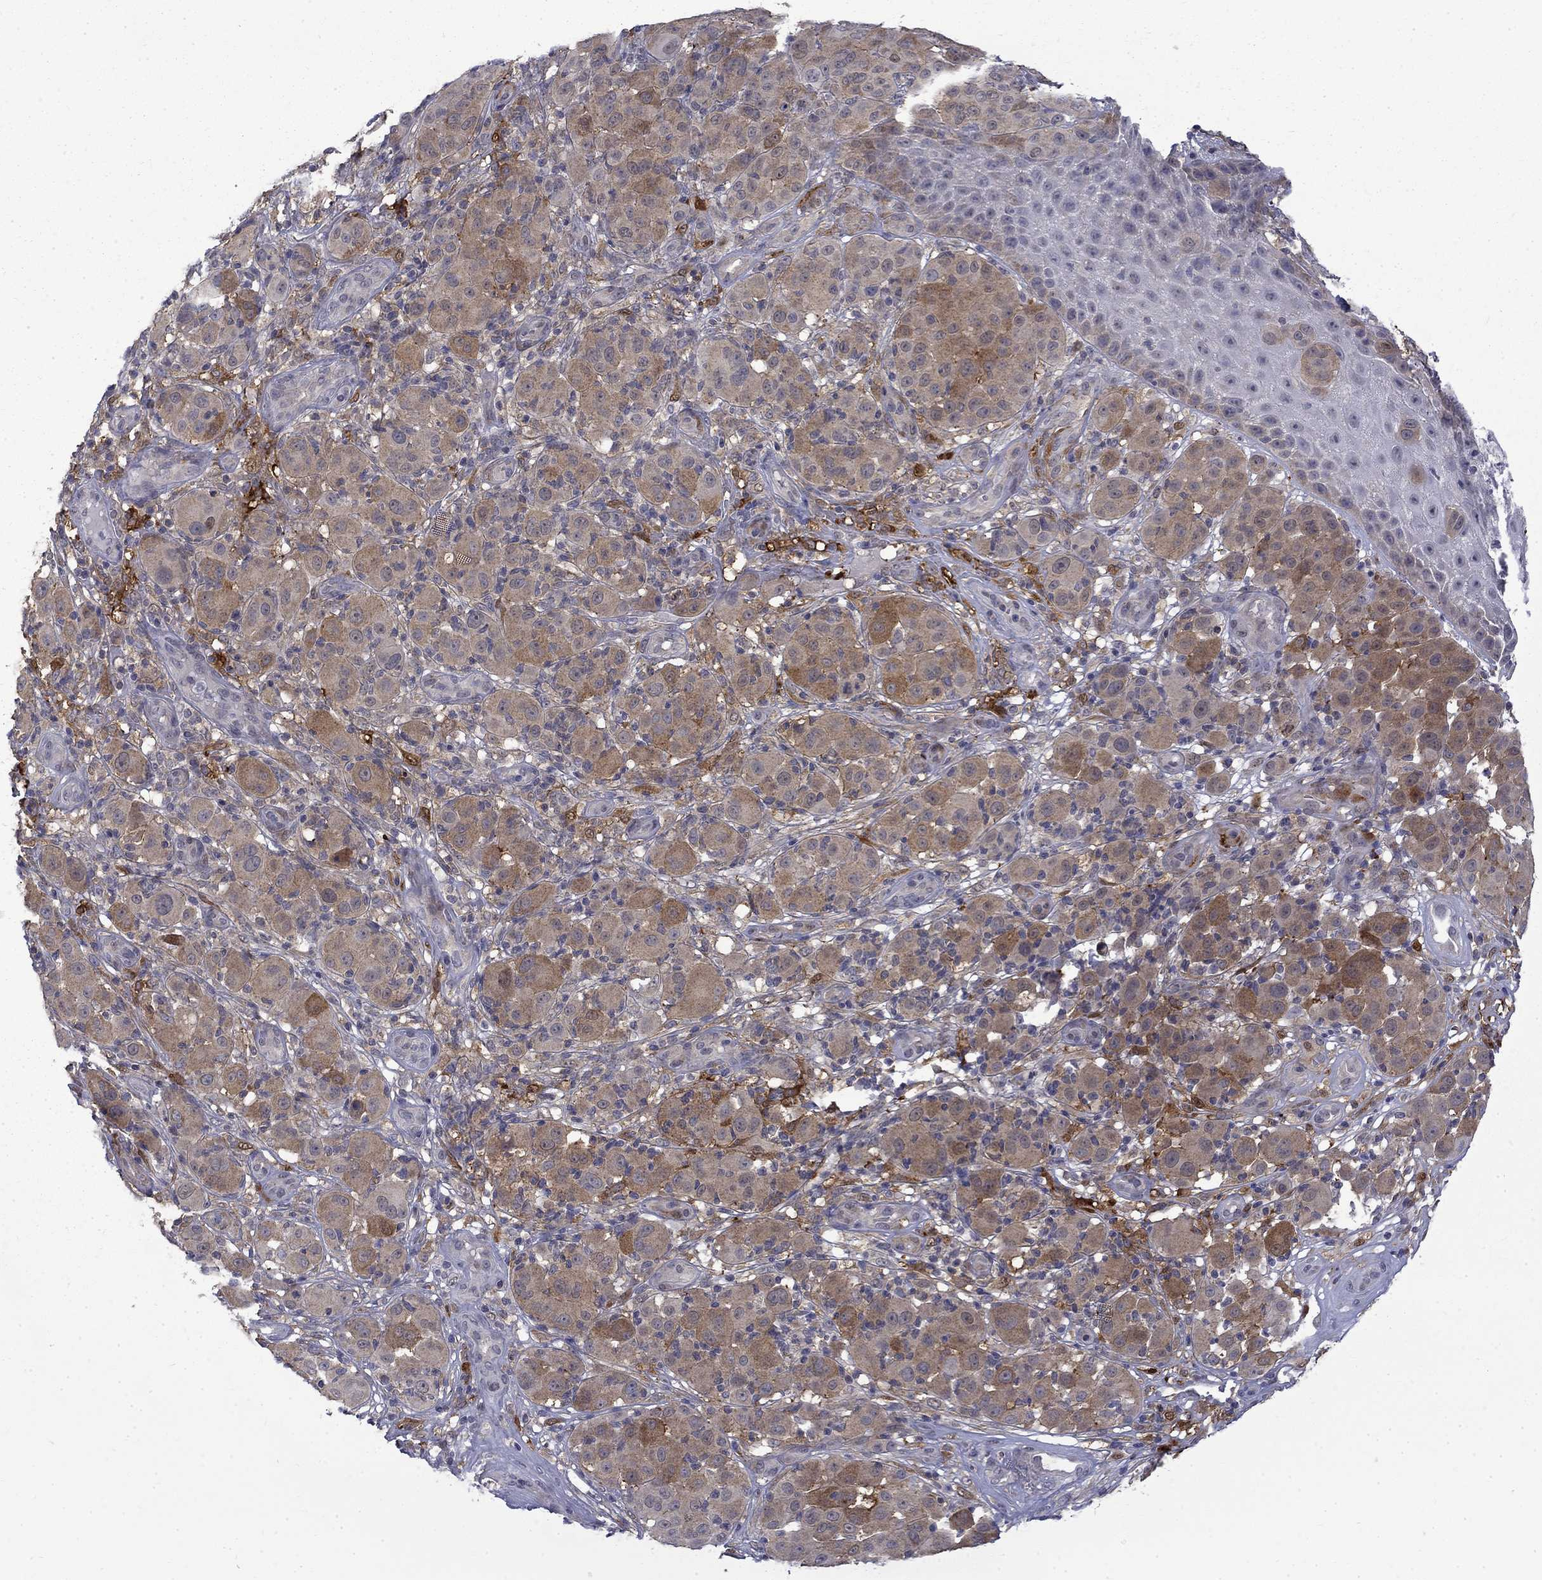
{"staining": {"intensity": "moderate", "quantity": "25%-75%", "location": "cytoplasmic/membranous"}, "tissue": "melanoma", "cell_type": "Tumor cells", "image_type": "cancer", "snomed": [{"axis": "morphology", "description": "Malignant melanoma, NOS"}, {"axis": "topography", "description": "Skin"}], "caption": "Immunohistochemistry (IHC) image of neoplastic tissue: malignant melanoma stained using immunohistochemistry (IHC) displays medium levels of moderate protein expression localized specifically in the cytoplasmic/membranous of tumor cells, appearing as a cytoplasmic/membranous brown color.", "gene": "PCBP3", "patient": {"sex": "female", "age": 87}}